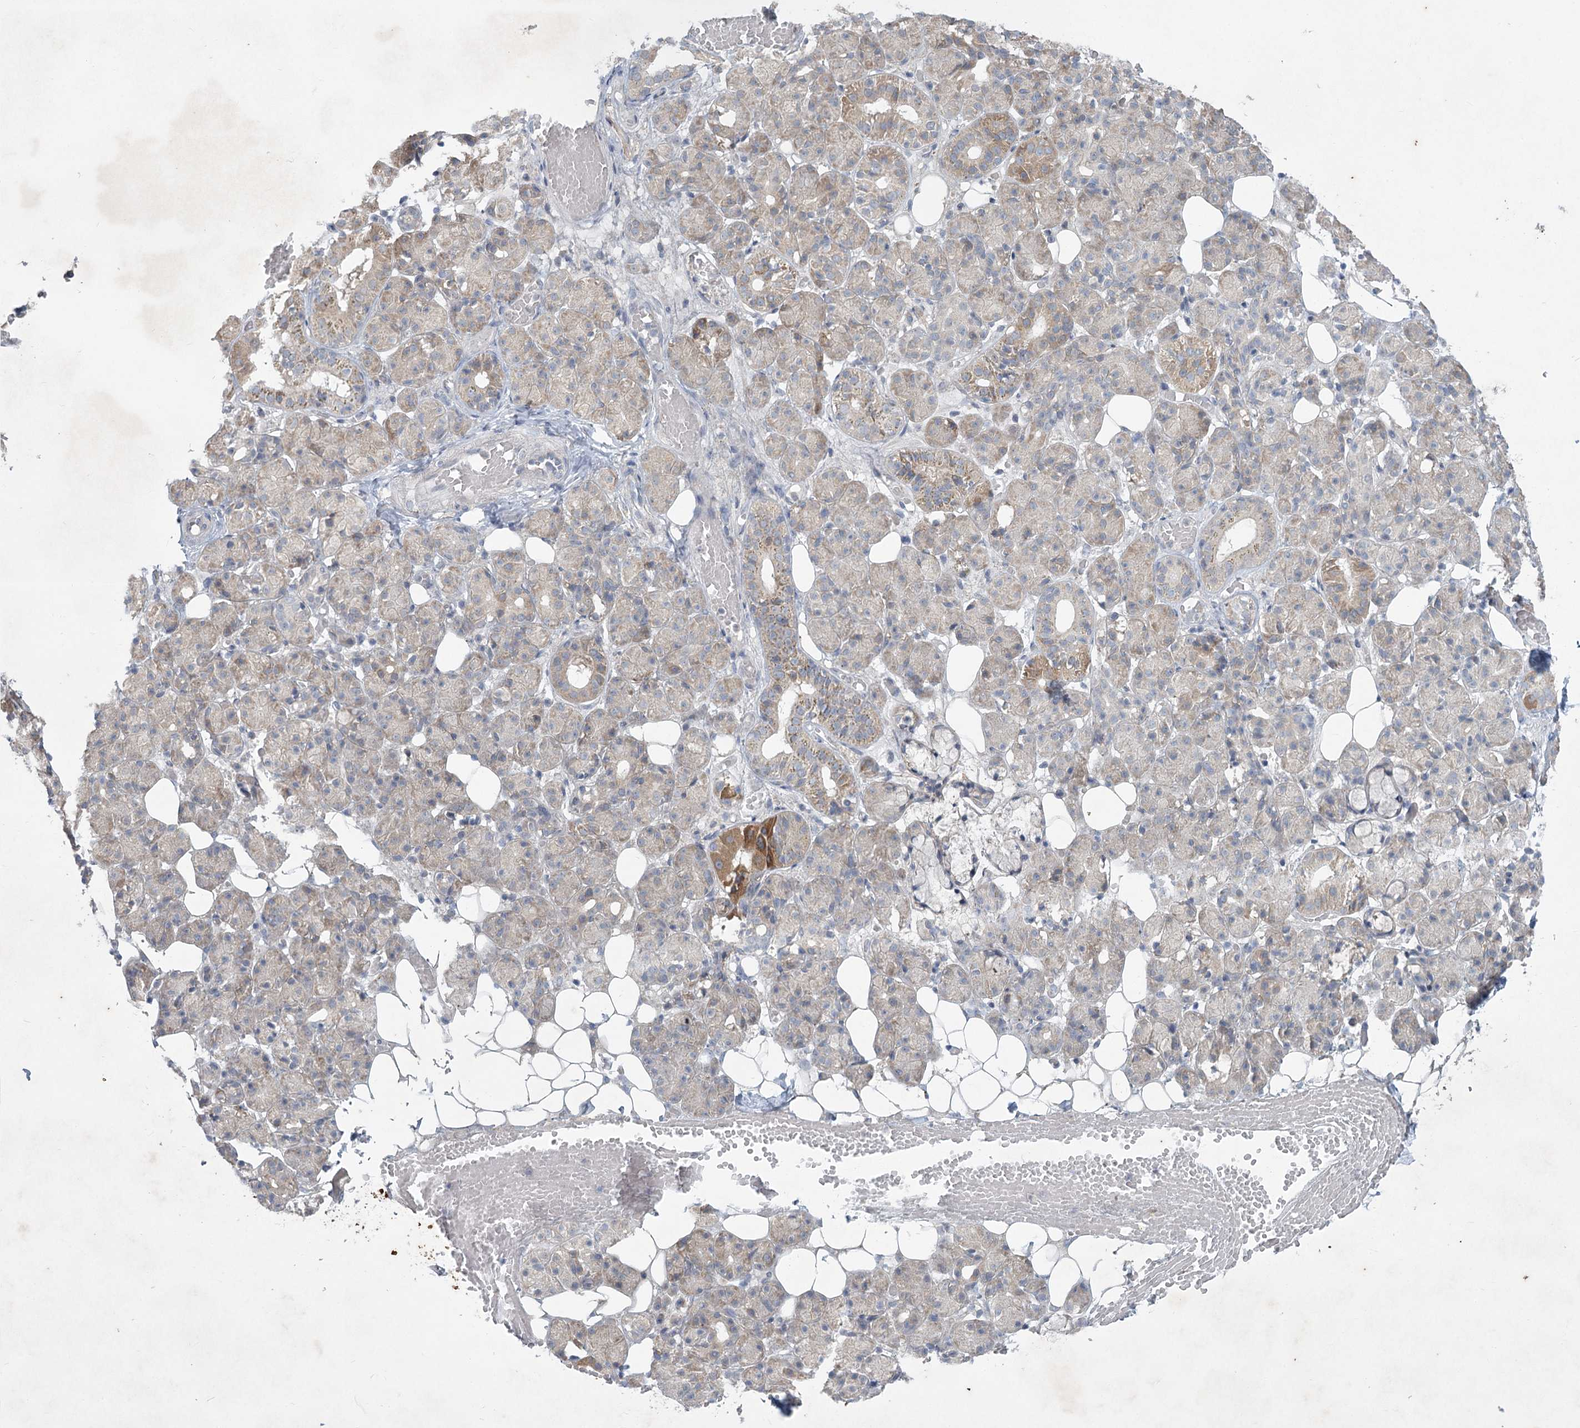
{"staining": {"intensity": "weak", "quantity": "25%-75%", "location": "cytoplasmic/membranous"}, "tissue": "salivary gland", "cell_type": "Glandular cells", "image_type": "normal", "snomed": [{"axis": "morphology", "description": "Normal tissue, NOS"}, {"axis": "topography", "description": "Salivary gland"}], "caption": "Protein expression analysis of normal salivary gland exhibits weak cytoplasmic/membranous staining in approximately 25%-75% of glandular cells. The staining was performed using DAB (3,3'-diaminobenzidine) to visualize the protein expression in brown, while the nuclei were stained in blue with hematoxylin (Magnification: 20x).", "gene": "PLA2G12A", "patient": {"sex": "male", "age": 63}}